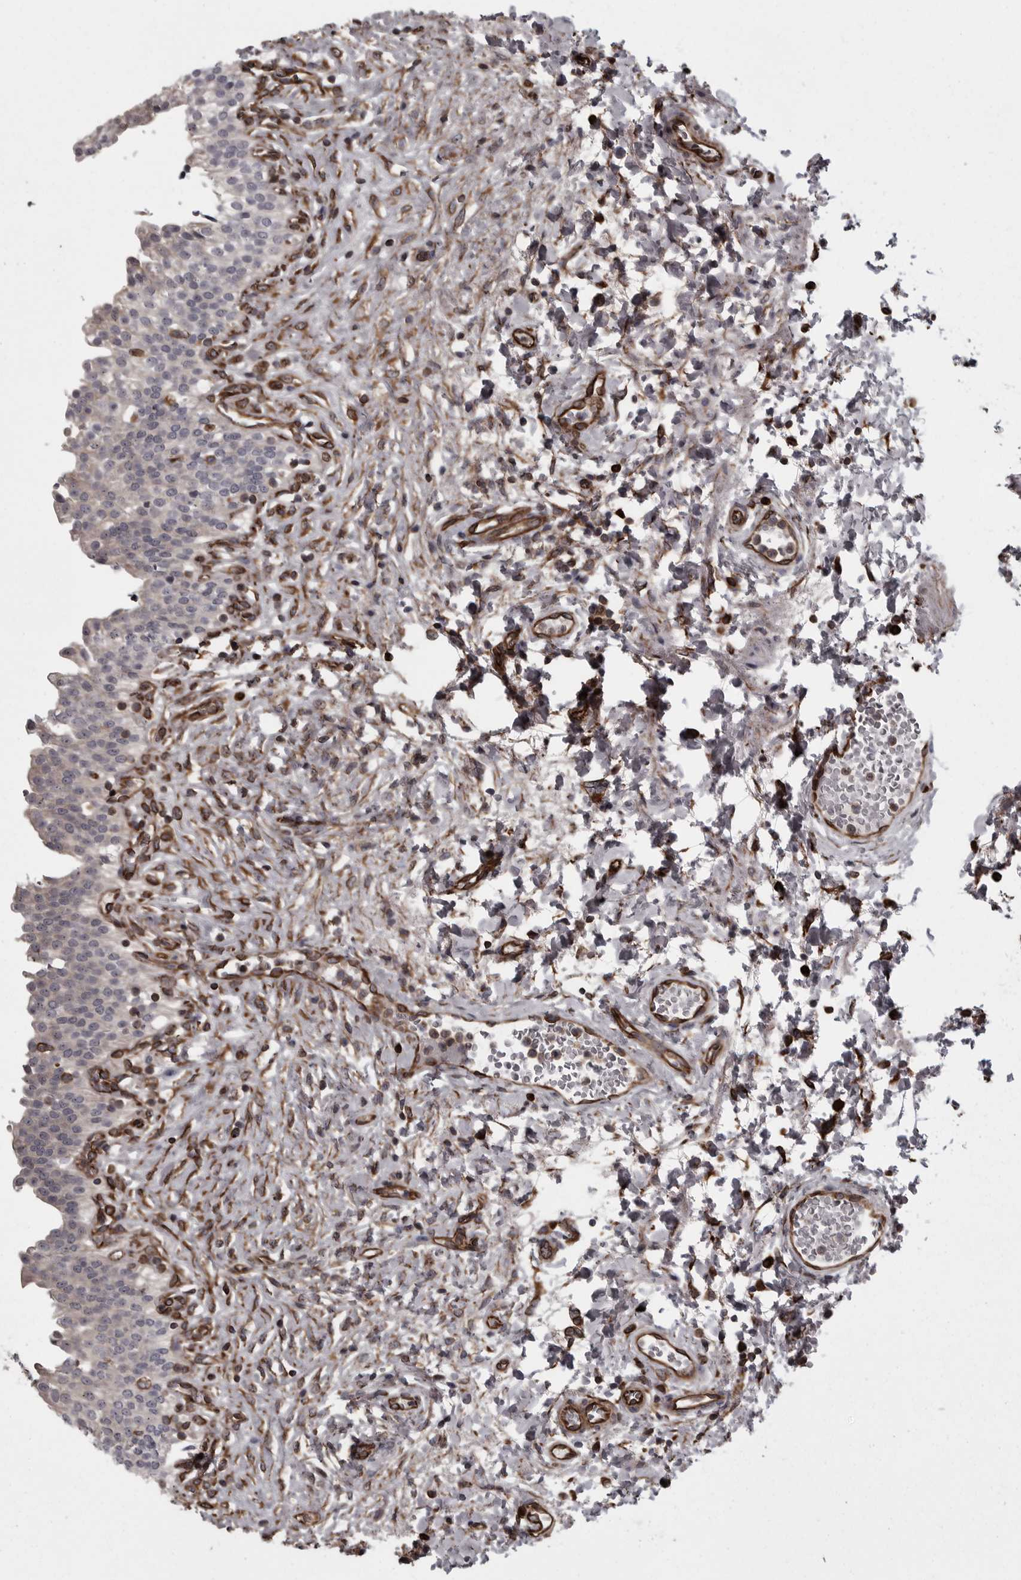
{"staining": {"intensity": "negative", "quantity": "none", "location": "none"}, "tissue": "urinary bladder", "cell_type": "Urothelial cells", "image_type": "normal", "snomed": [{"axis": "morphology", "description": "Urothelial carcinoma, High grade"}, {"axis": "topography", "description": "Urinary bladder"}], "caption": "High magnification brightfield microscopy of normal urinary bladder stained with DAB (3,3'-diaminobenzidine) (brown) and counterstained with hematoxylin (blue): urothelial cells show no significant expression. (DAB immunohistochemistry (IHC) with hematoxylin counter stain).", "gene": "FAAP100", "patient": {"sex": "male", "age": 46}}